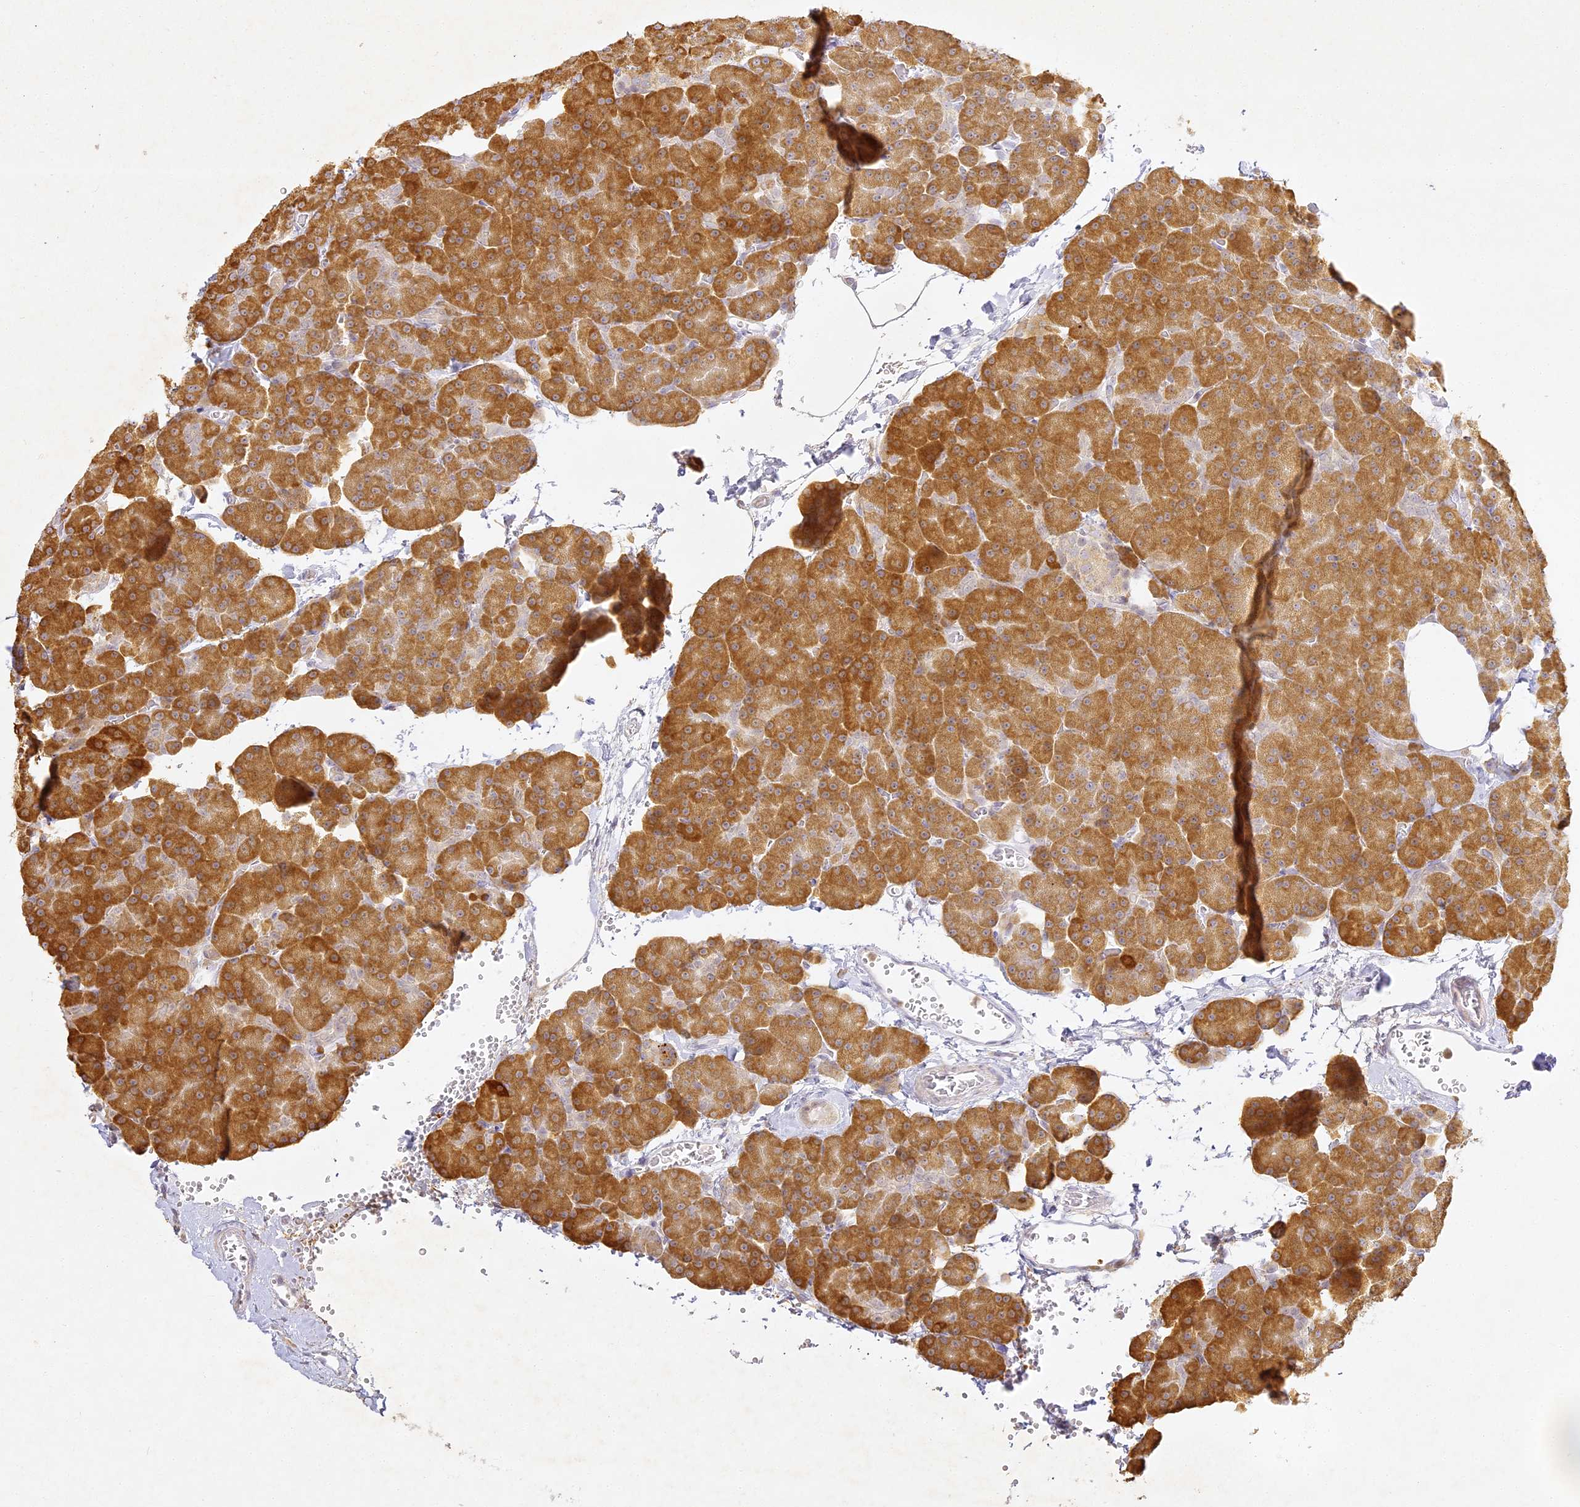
{"staining": {"intensity": "moderate", "quantity": ">75%", "location": "cytoplasmic/membranous"}, "tissue": "pancreas", "cell_type": "Exocrine glandular cells", "image_type": "normal", "snomed": [{"axis": "morphology", "description": "Normal tissue, NOS"}, {"axis": "morphology", "description": "Carcinoid, malignant, NOS"}, {"axis": "topography", "description": "Pancreas"}], "caption": "A brown stain highlights moderate cytoplasmic/membranous positivity of a protein in exocrine glandular cells of unremarkable human pancreas.", "gene": "SLC30A5", "patient": {"sex": "female", "age": 35}}